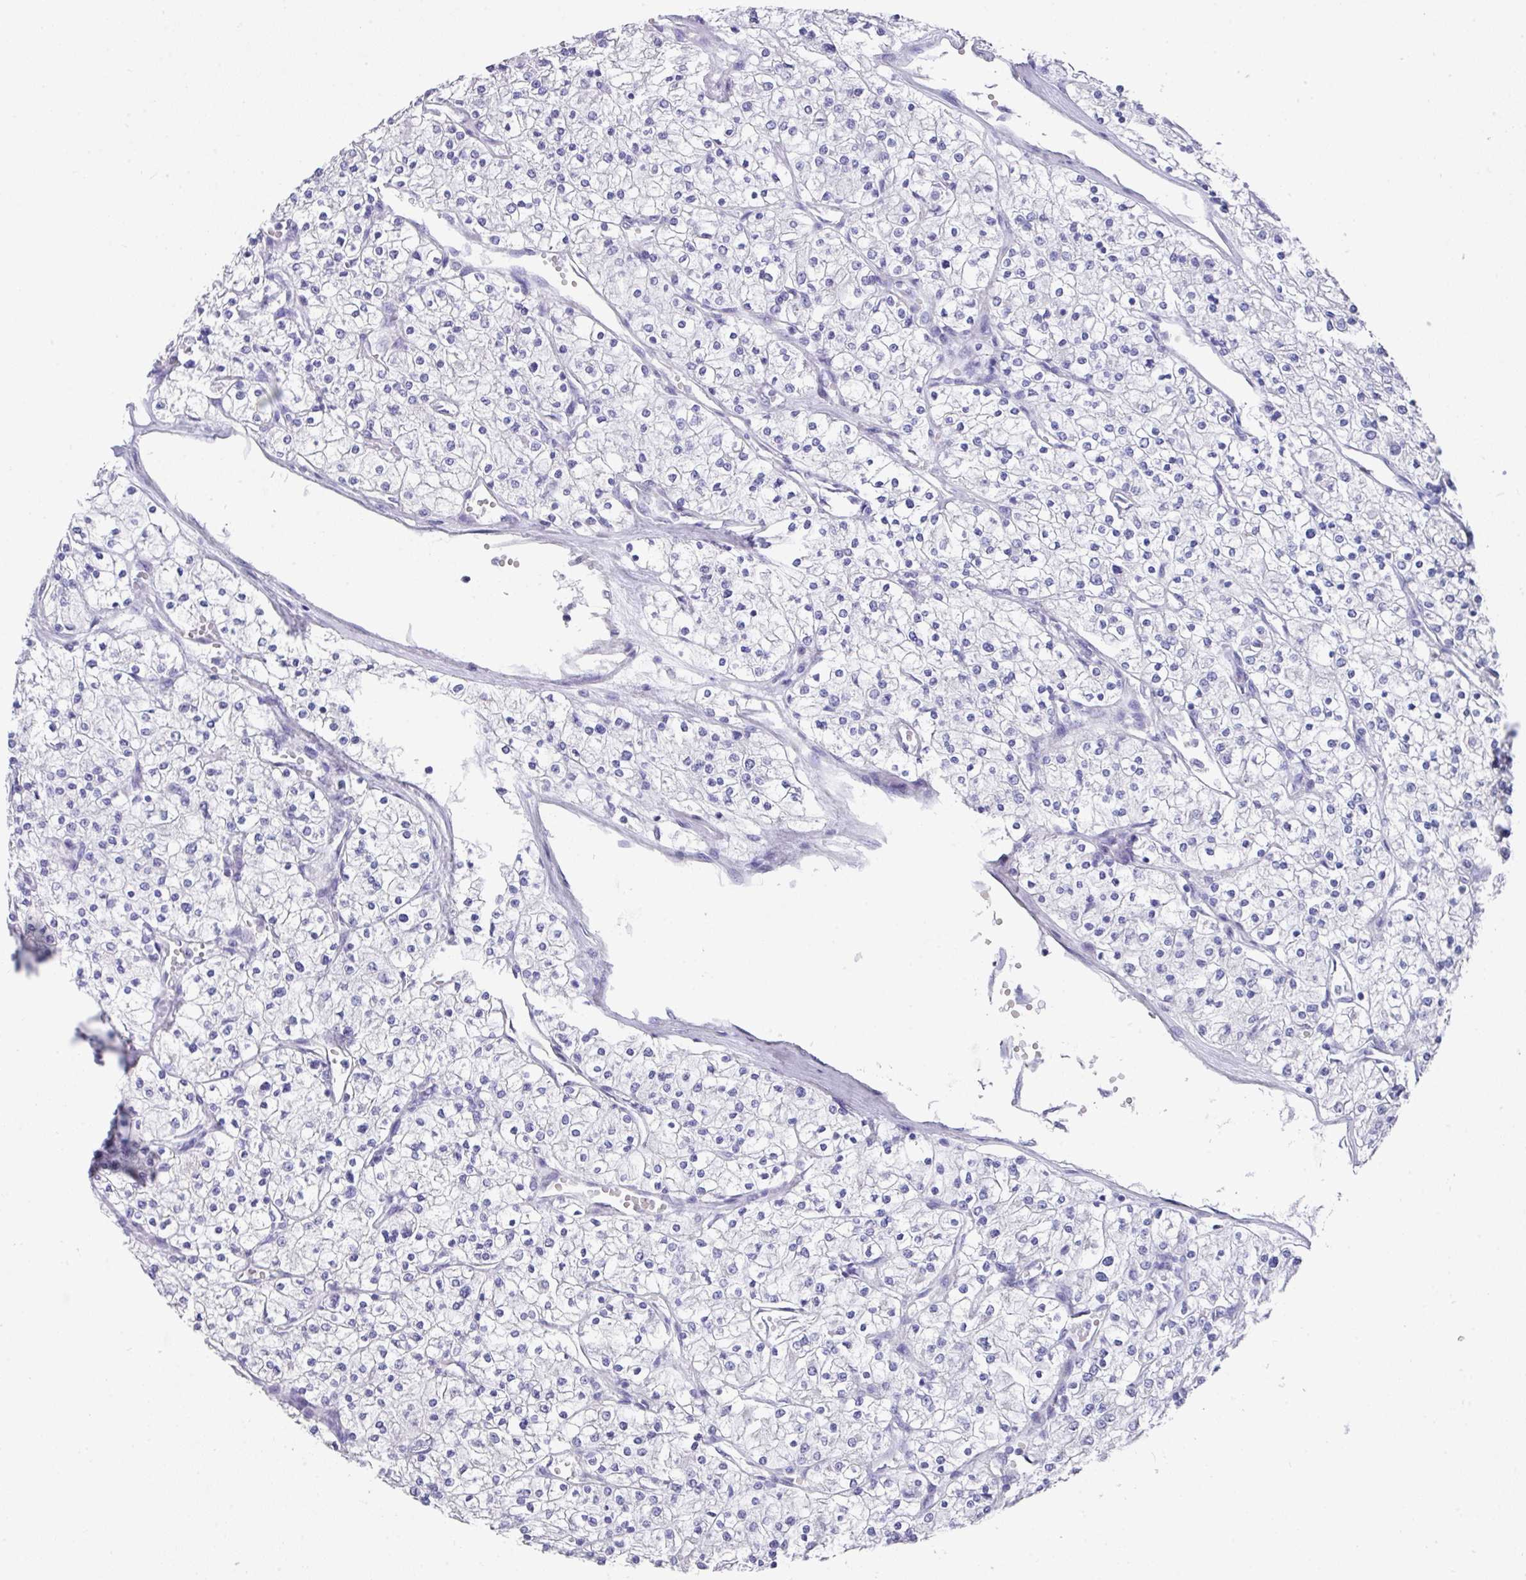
{"staining": {"intensity": "negative", "quantity": "none", "location": "none"}, "tissue": "renal cancer", "cell_type": "Tumor cells", "image_type": "cancer", "snomed": [{"axis": "morphology", "description": "Adenocarcinoma, NOS"}, {"axis": "topography", "description": "Kidney"}], "caption": "Immunohistochemistry micrograph of human renal cancer (adenocarcinoma) stained for a protein (brown), which exhibits no expression in tumor cells. (DAB immunohistochemistry with hematoxylin counter stain).", "gene": "DAZL", "patient": {"sex": "male", "age": 80}}